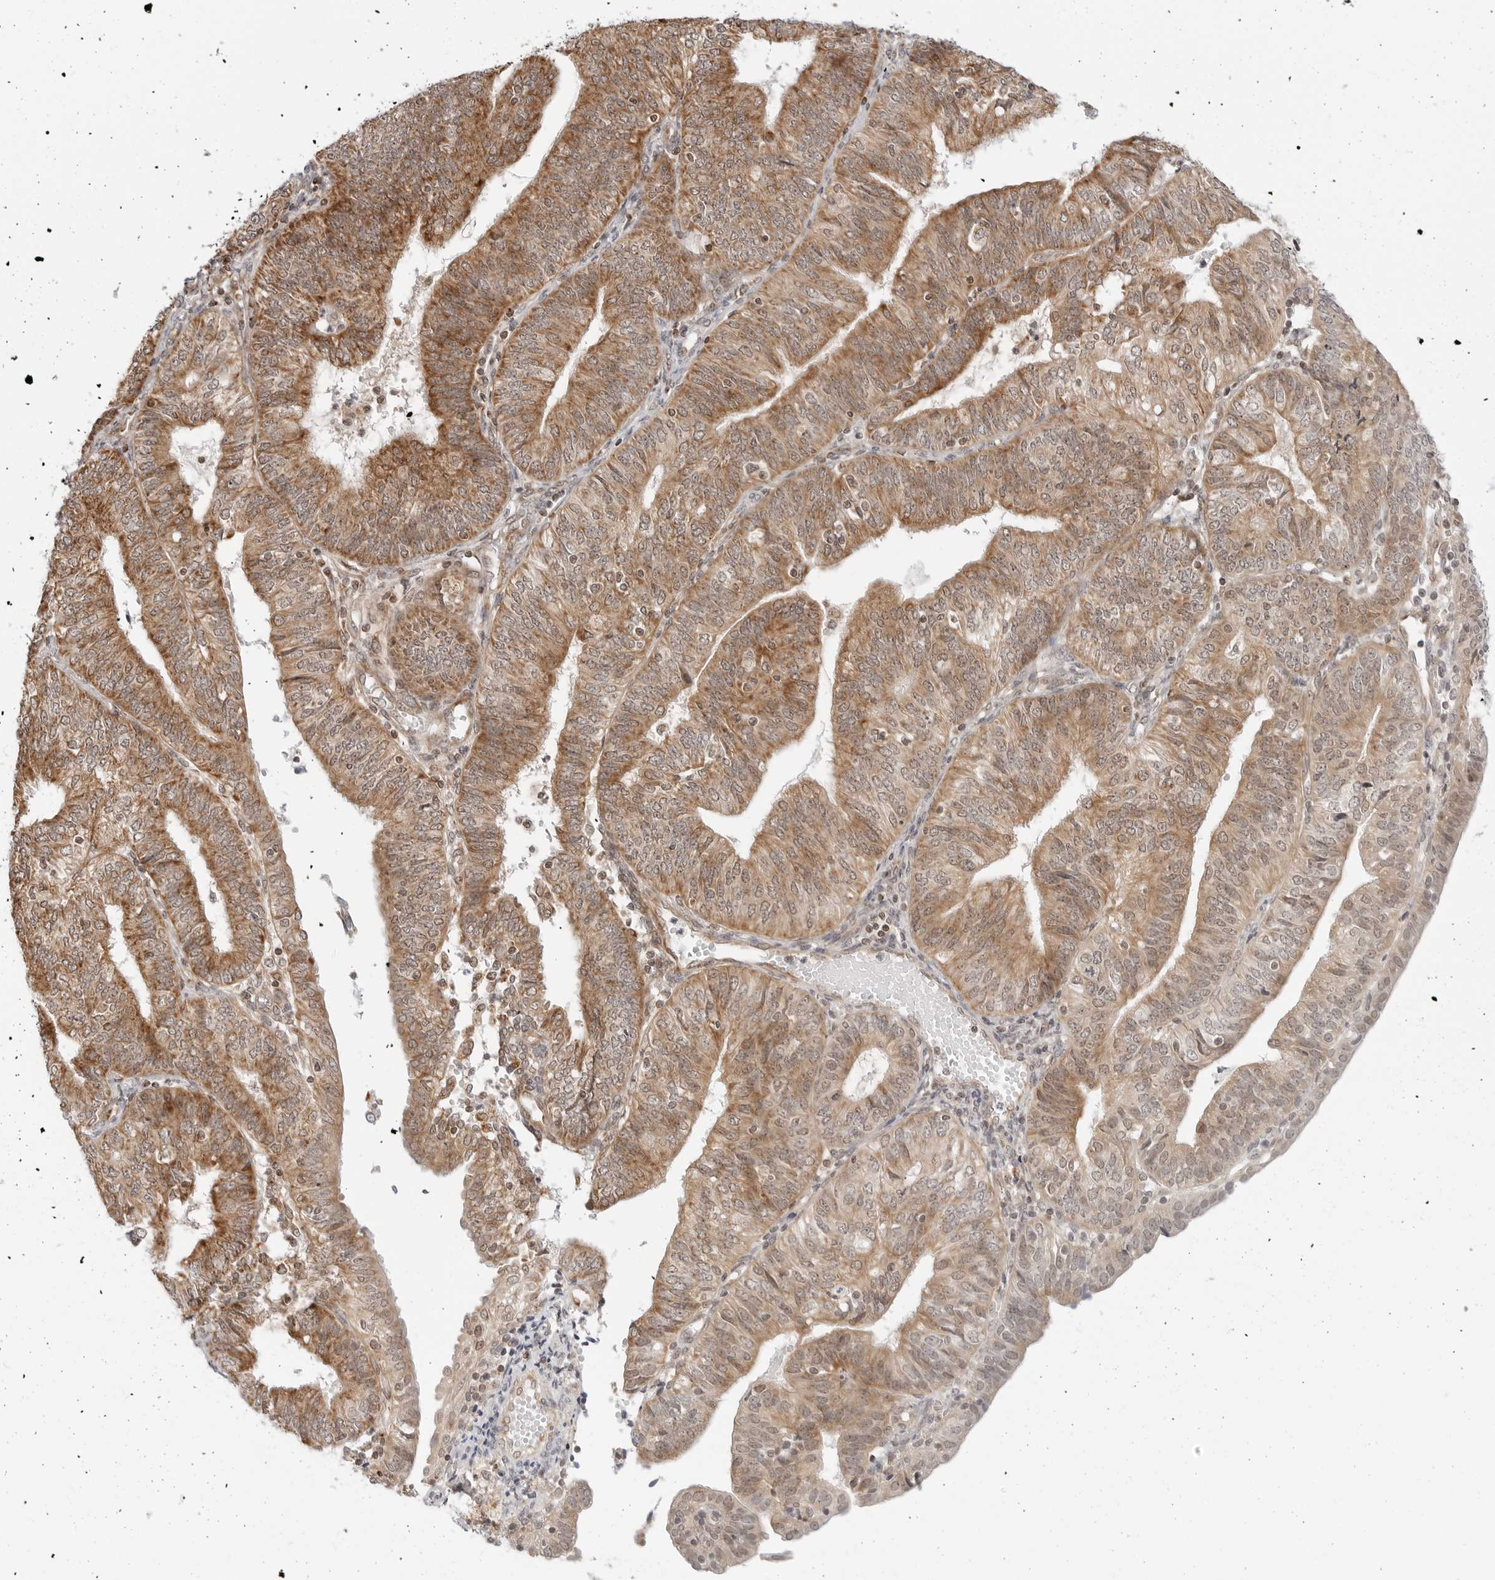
{"staining": {"intensity": "moderate", "quantity": ">75%", "location": "cytoplasmic/membranous"}, "tissue": "endometrial cancer", "cell_type": "Tumor cells", "image_type": "cancer", "snomed": [{"axis": "morphology", "description": "Adenocarcinoma, NOS"}, {"axis": "topography", "description": "Endometrium"}], "caption": "Endometrial cancer (adenocarcinoma) tissue reveals moderate cytoplasmic/membranous positivity in approximately >75% of tumor cells, visualized by immunohistochemistry.", "gene": "POLR3GL", "patient": {"sex": "female", "age": 58}}